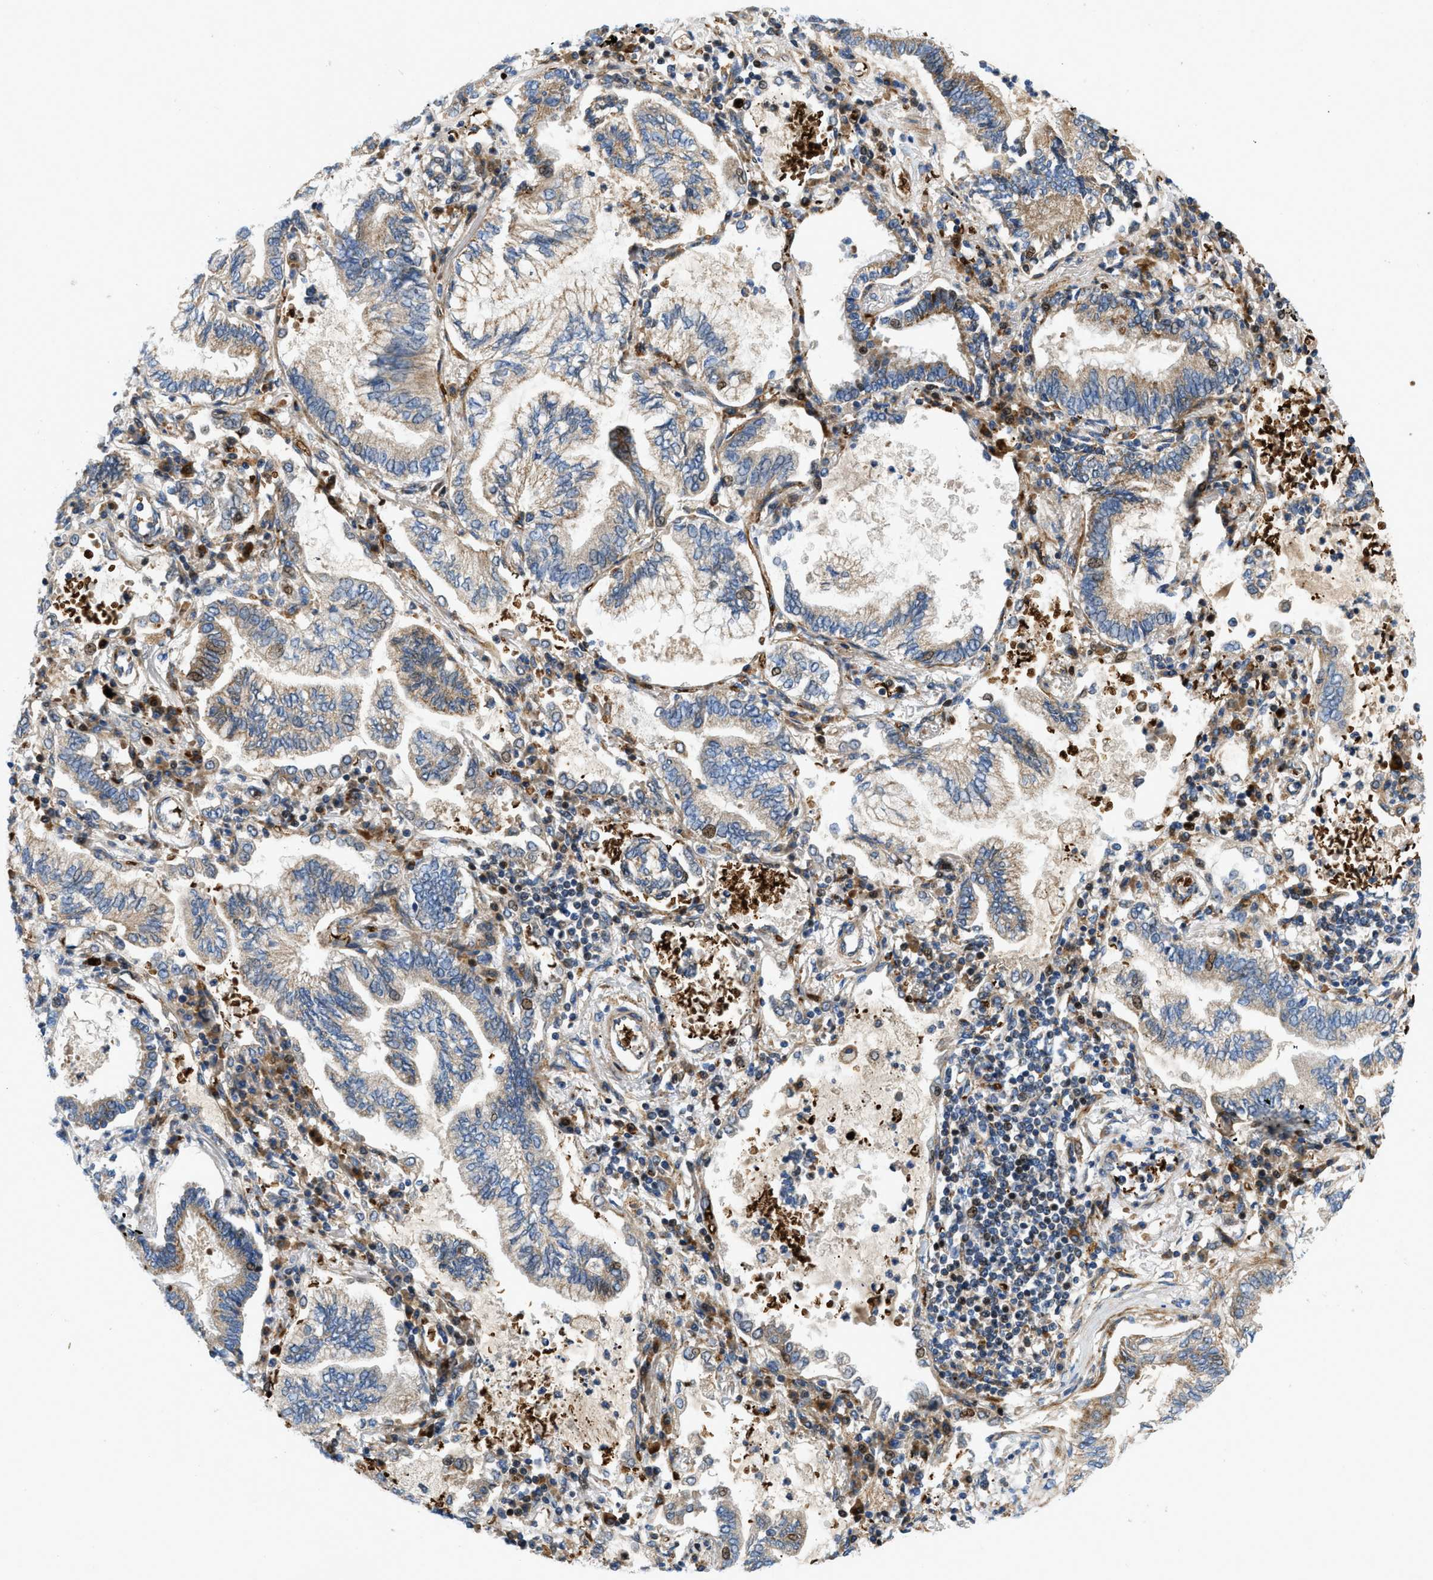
{"staining": {"intensity": "weak", "quantity": "25%-75%", "location": "cytoplasmic/membranous"}, "tissue": "lung cancer", "cell_type": "Tumor cells", "image_type": "cancer", "snomed": [{"axis": "morphology", "description": "Normal tissue, NOS"}, {"axis": "morphology", "description": "Adenocarcinoma, NOS"}, {"axis": "topography", "description": "Bronchus"}, {"axis": "topography", "description": "Lung"}], "caption": "About 25%-75% of tumor cells in adenocarcinoma (lung) show weak cytoplasmic/membranous protein expression as visualized by brown immunohistochemical staining.", "gene": "ZNF831", "patient": {"sex": "female", "age": 70}}